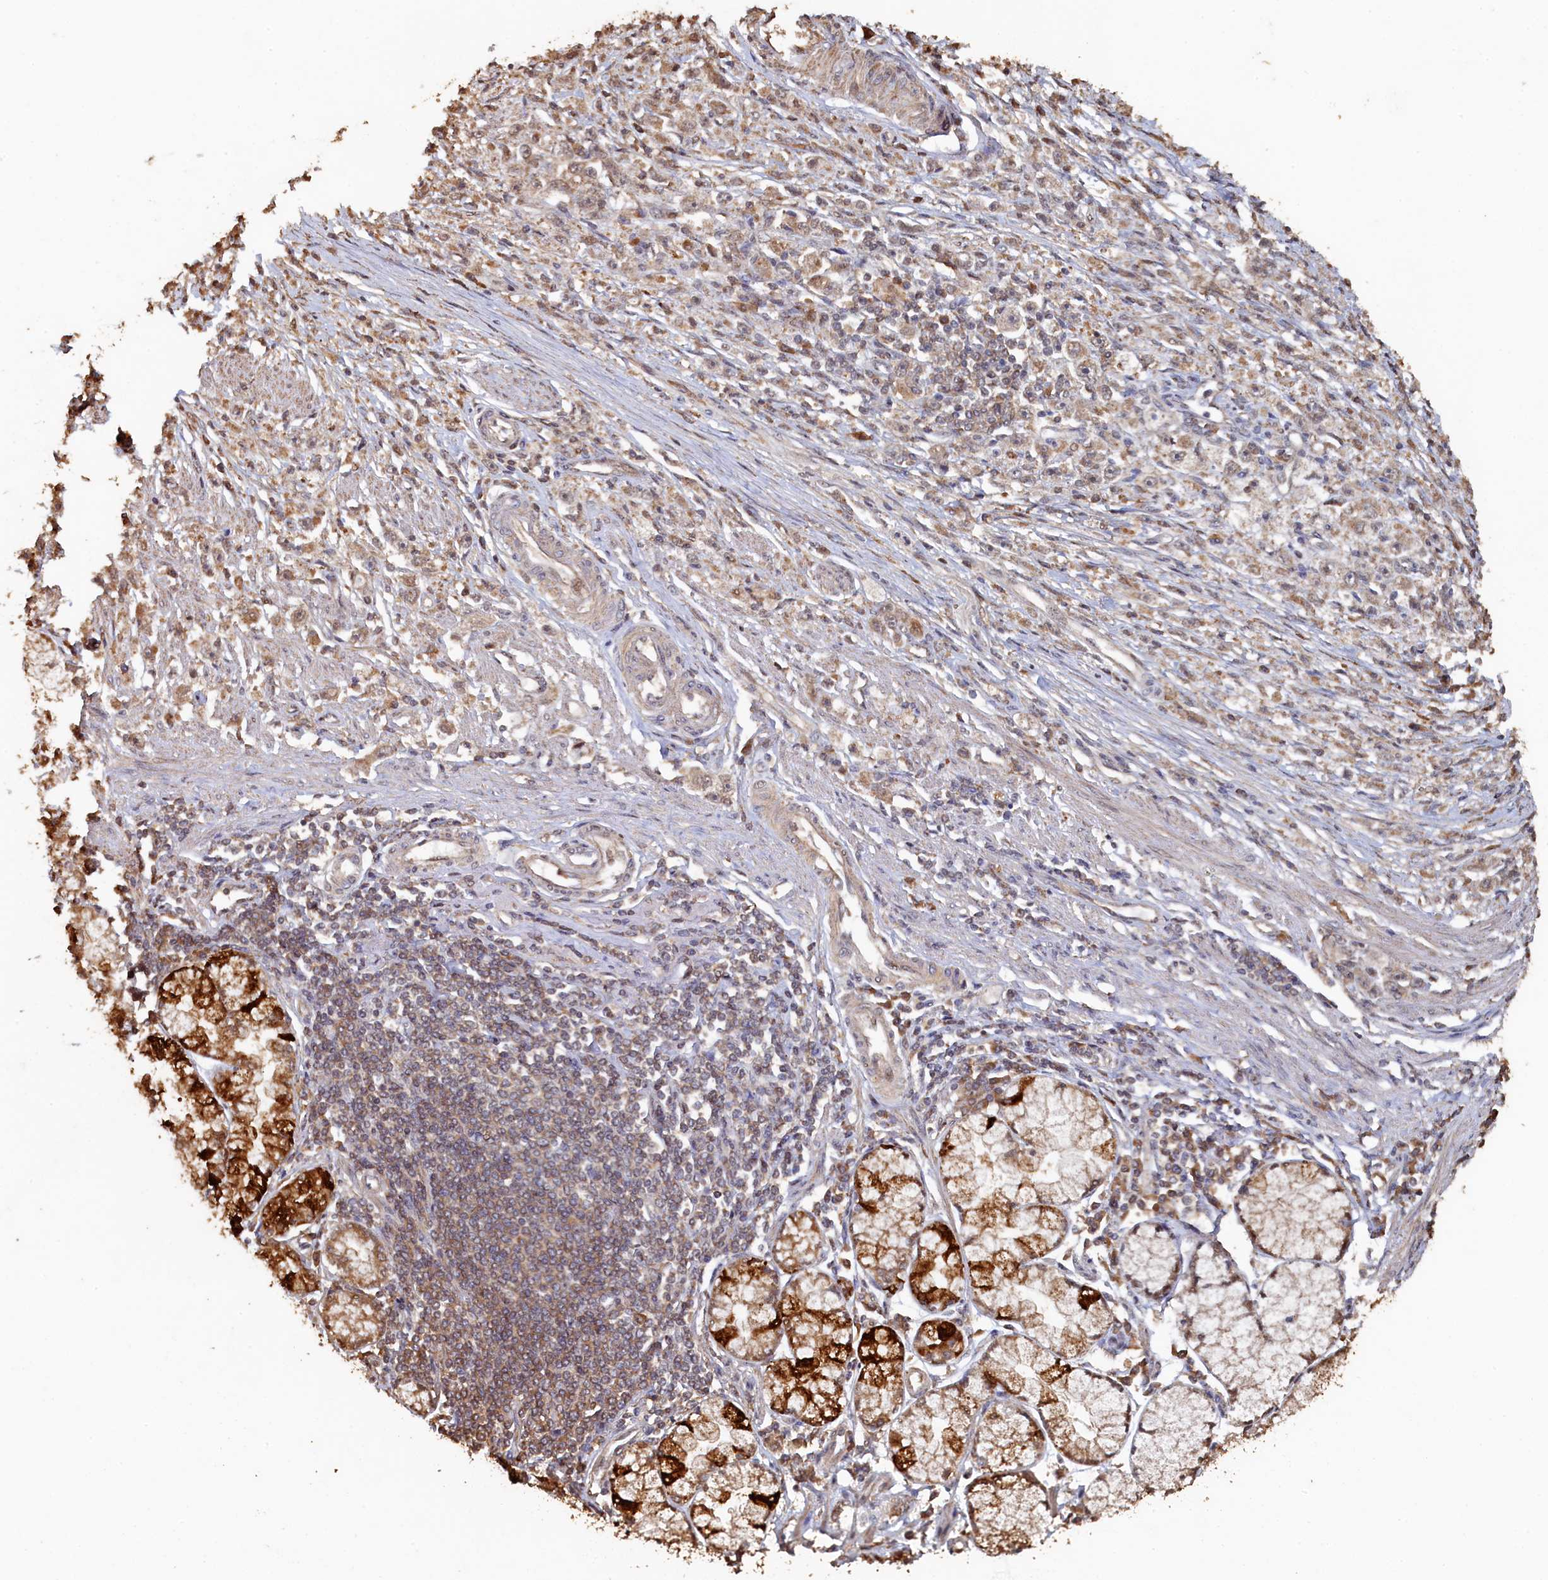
{"staining": {"intensity": "weak", "quantity": "<25%", "location": "cytoplasmic/membranous"}, "tissue": "stomach cancer", "cell_type": "Tumor cells", "image_type": "cancer", "snomed": [{"axis": "morphology", "description": "Adenocarcinoma, NOS"}, {"axis": "topography", "description": "Stomach"}], "caption": "This is an IHC micrograph of human adenocarcinoma (stomach). There is no expression in tumor cells.", "gene": "PIGN", "patient": {"sex": "female", "age": 59}}